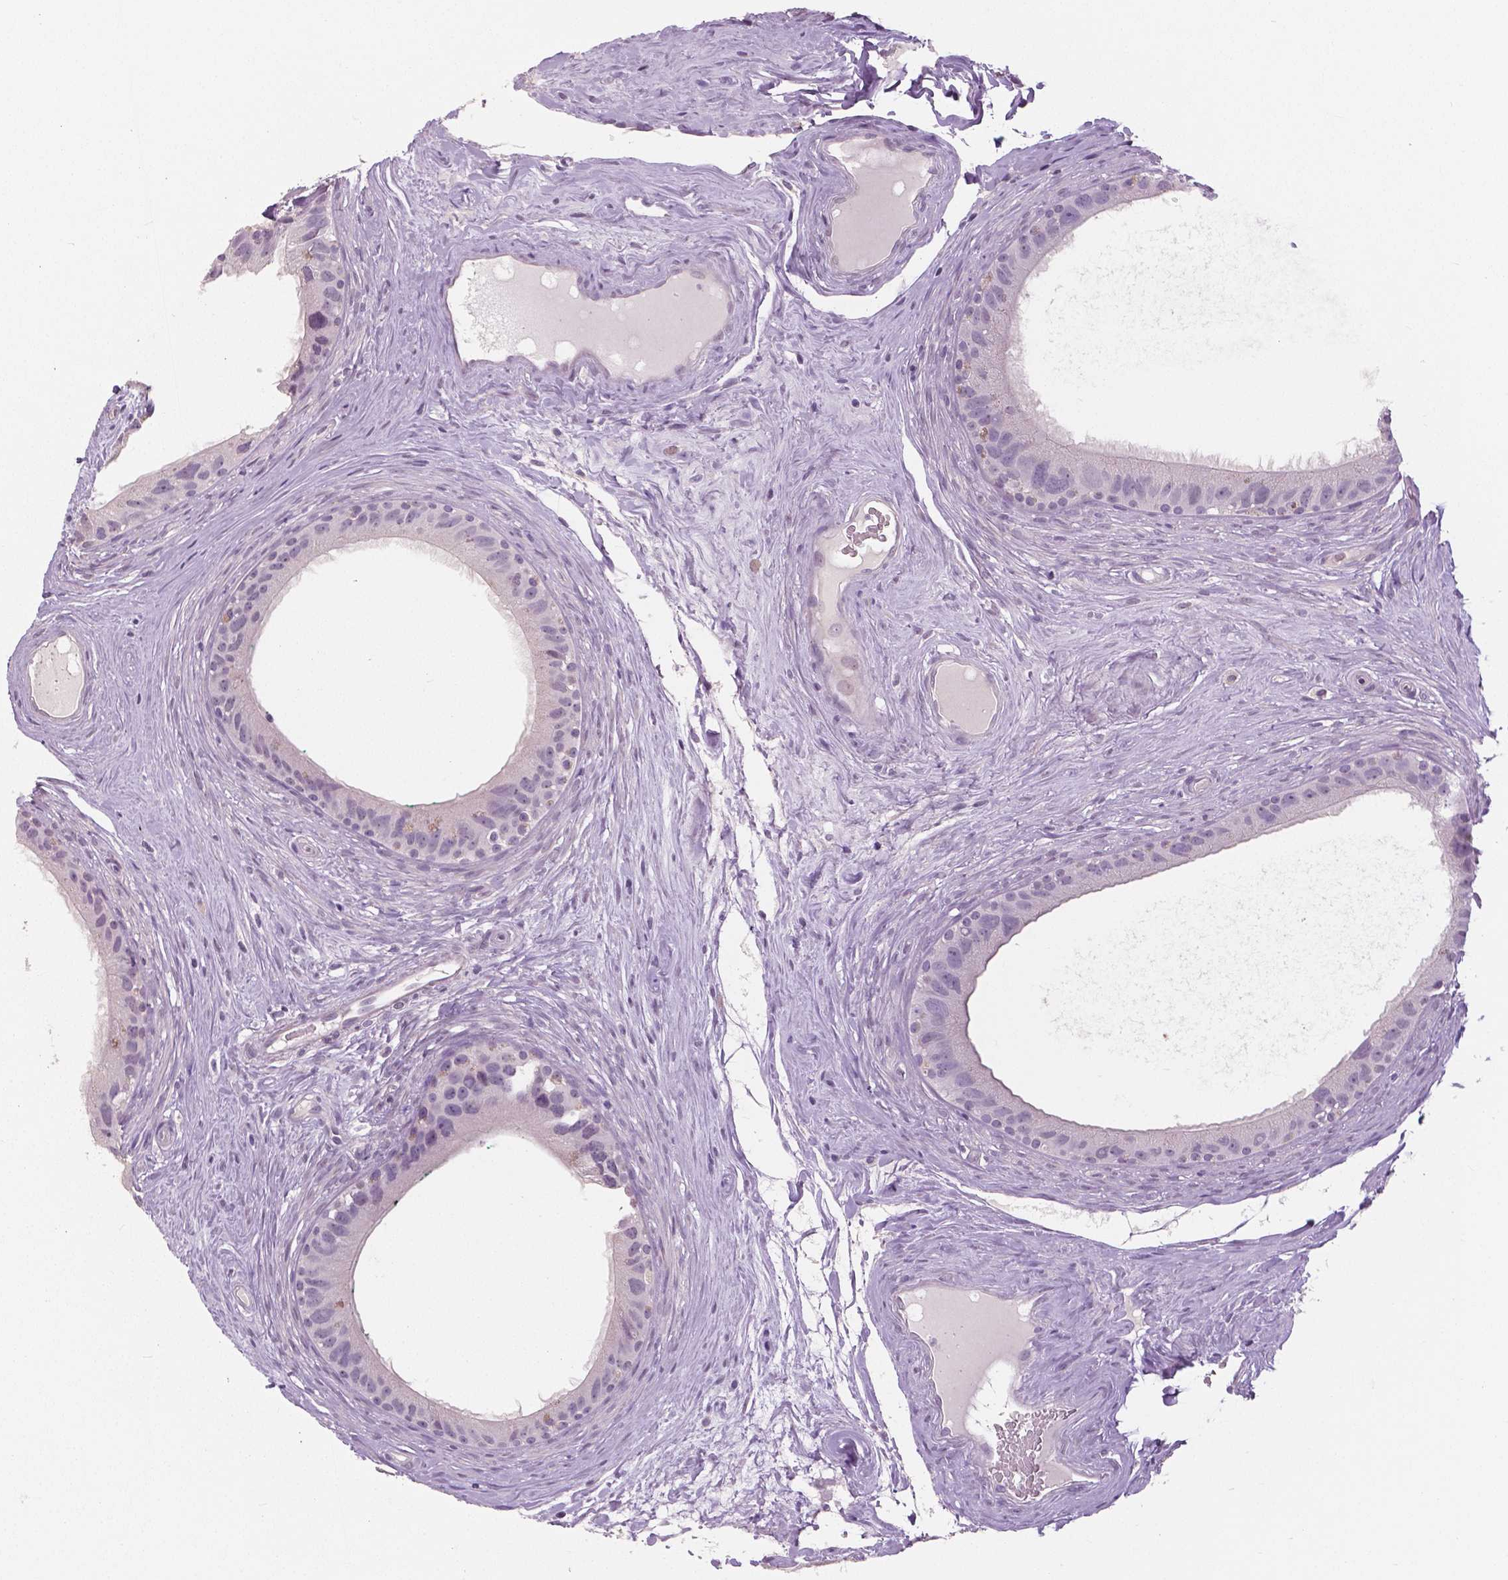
{"staining": {"intensity": "negative", "quantity": "none", "location": "none"}, "tissue": "epididymis", "cell_type": "Glandular cells", "image_type": "normal", "snomed": [{"axis": "morphology", "description": "Normal tissue, NOS"}, {"axis": "topography", "description": "Epididymis"}], "caption": "A photomicrograph of epididymis stained for a protein exhibits no brown staining in glandular cells.", "gene": "NECAB1", "patient": {"sex": "male", "age": 59}}